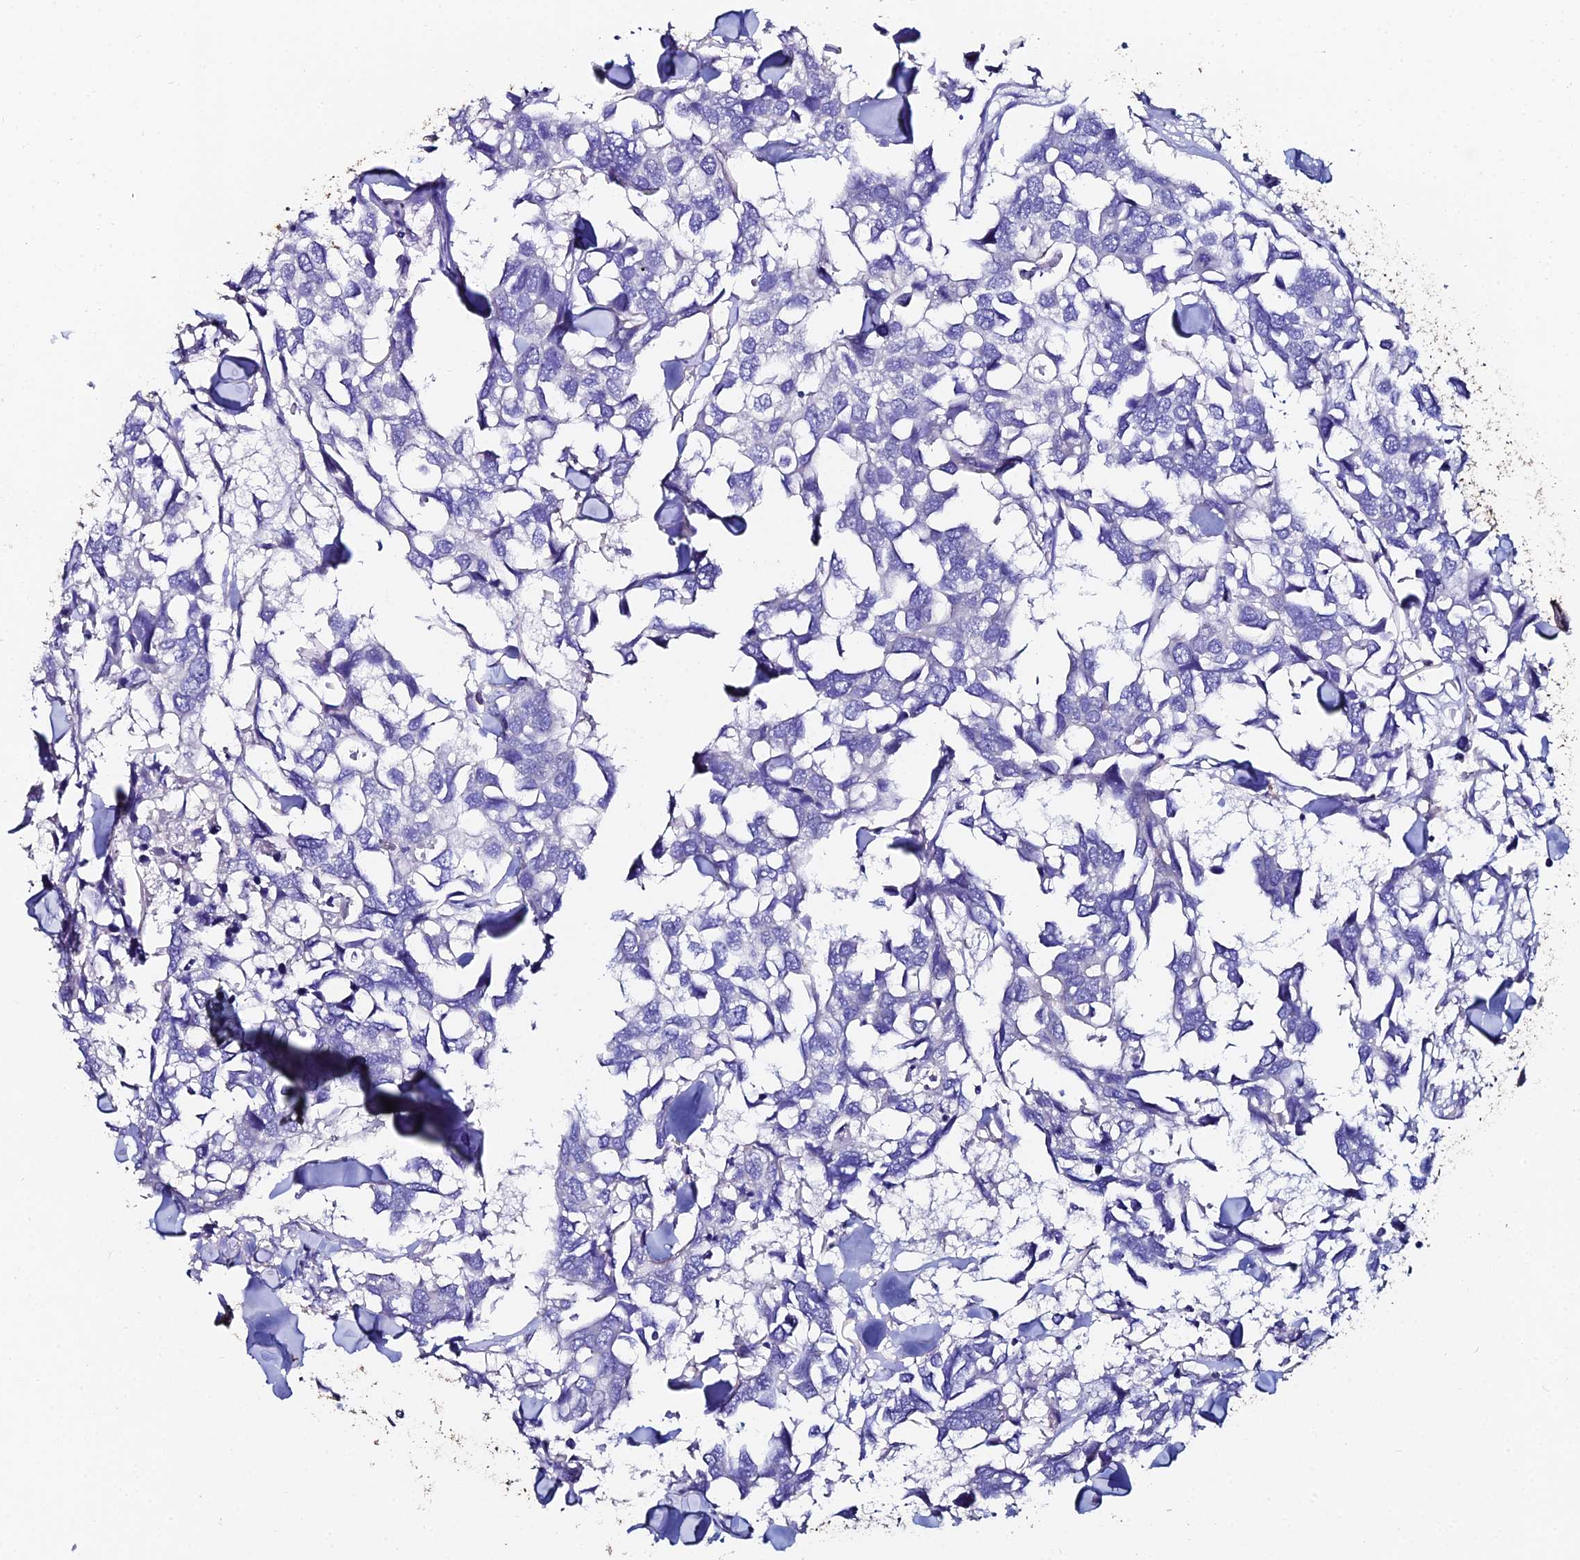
{"staining": {"intensity": "negative", "quantity": "none", "location": "none"}, "tissue": "breast cancer", "cell_type": "Tumor cells", "image_type": "cancer", "snomed": [{"axis": "morphology", "description": "Duct carcinoma"}, {"axis": "topography", "description": "Breast"}], "caption": "Invasive ductal carcinoma (breast) was stained to show a protein in brown. There is no significant staining in tumor cells. (Stains: DAB (3,3'-diaminobenzidine) IHC with hematoxylin counter stain, Microscopy: brightfield microscopy at high magnification).", "gene": "ESRRG", "patient": {"sex": "female", "age": 83}}